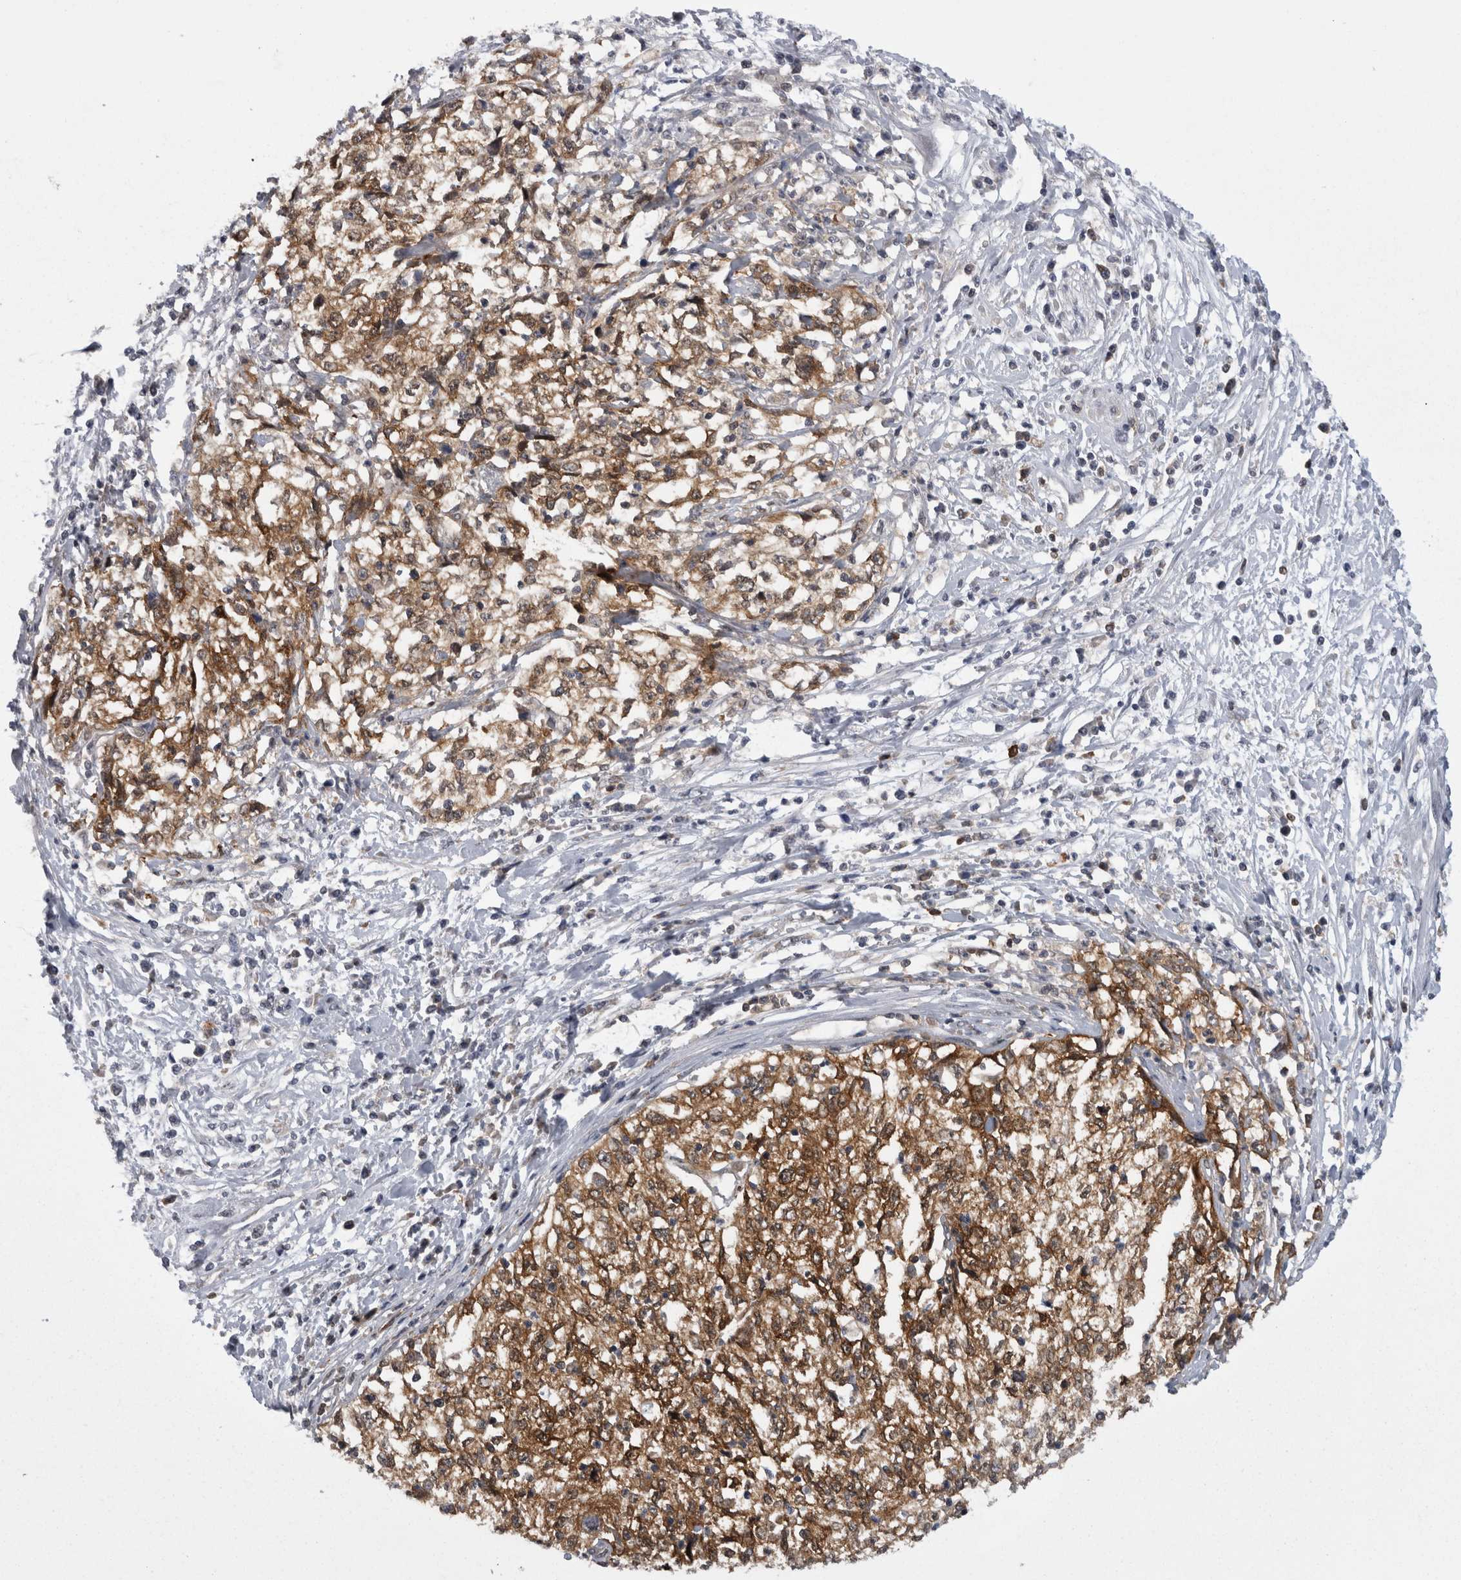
{"staining": {"intensity": "moderate", "quantity": ">75%", "location": "cytoplasmic/membranous"}, "tissue": "cervical cancer", "cell_type": "Tumor cells", "image_type": "cancer", "snomed": [{"axis": "morphology", "description": "Squamous cell carcinoma, NOS"}, {"axis": "topography", "description": "Cervix"}], "caption": "A micrograph of human squamous cell carcinoma (cervical) stained for a protein exhibits moderate cytoplasmic/membranous brown staining in tumor cells. (brown staining indicates protein expression, while blue staining denotes nuclei).", "gene": "CACYBP", "patient": {"sex": "female", "age": 57}}